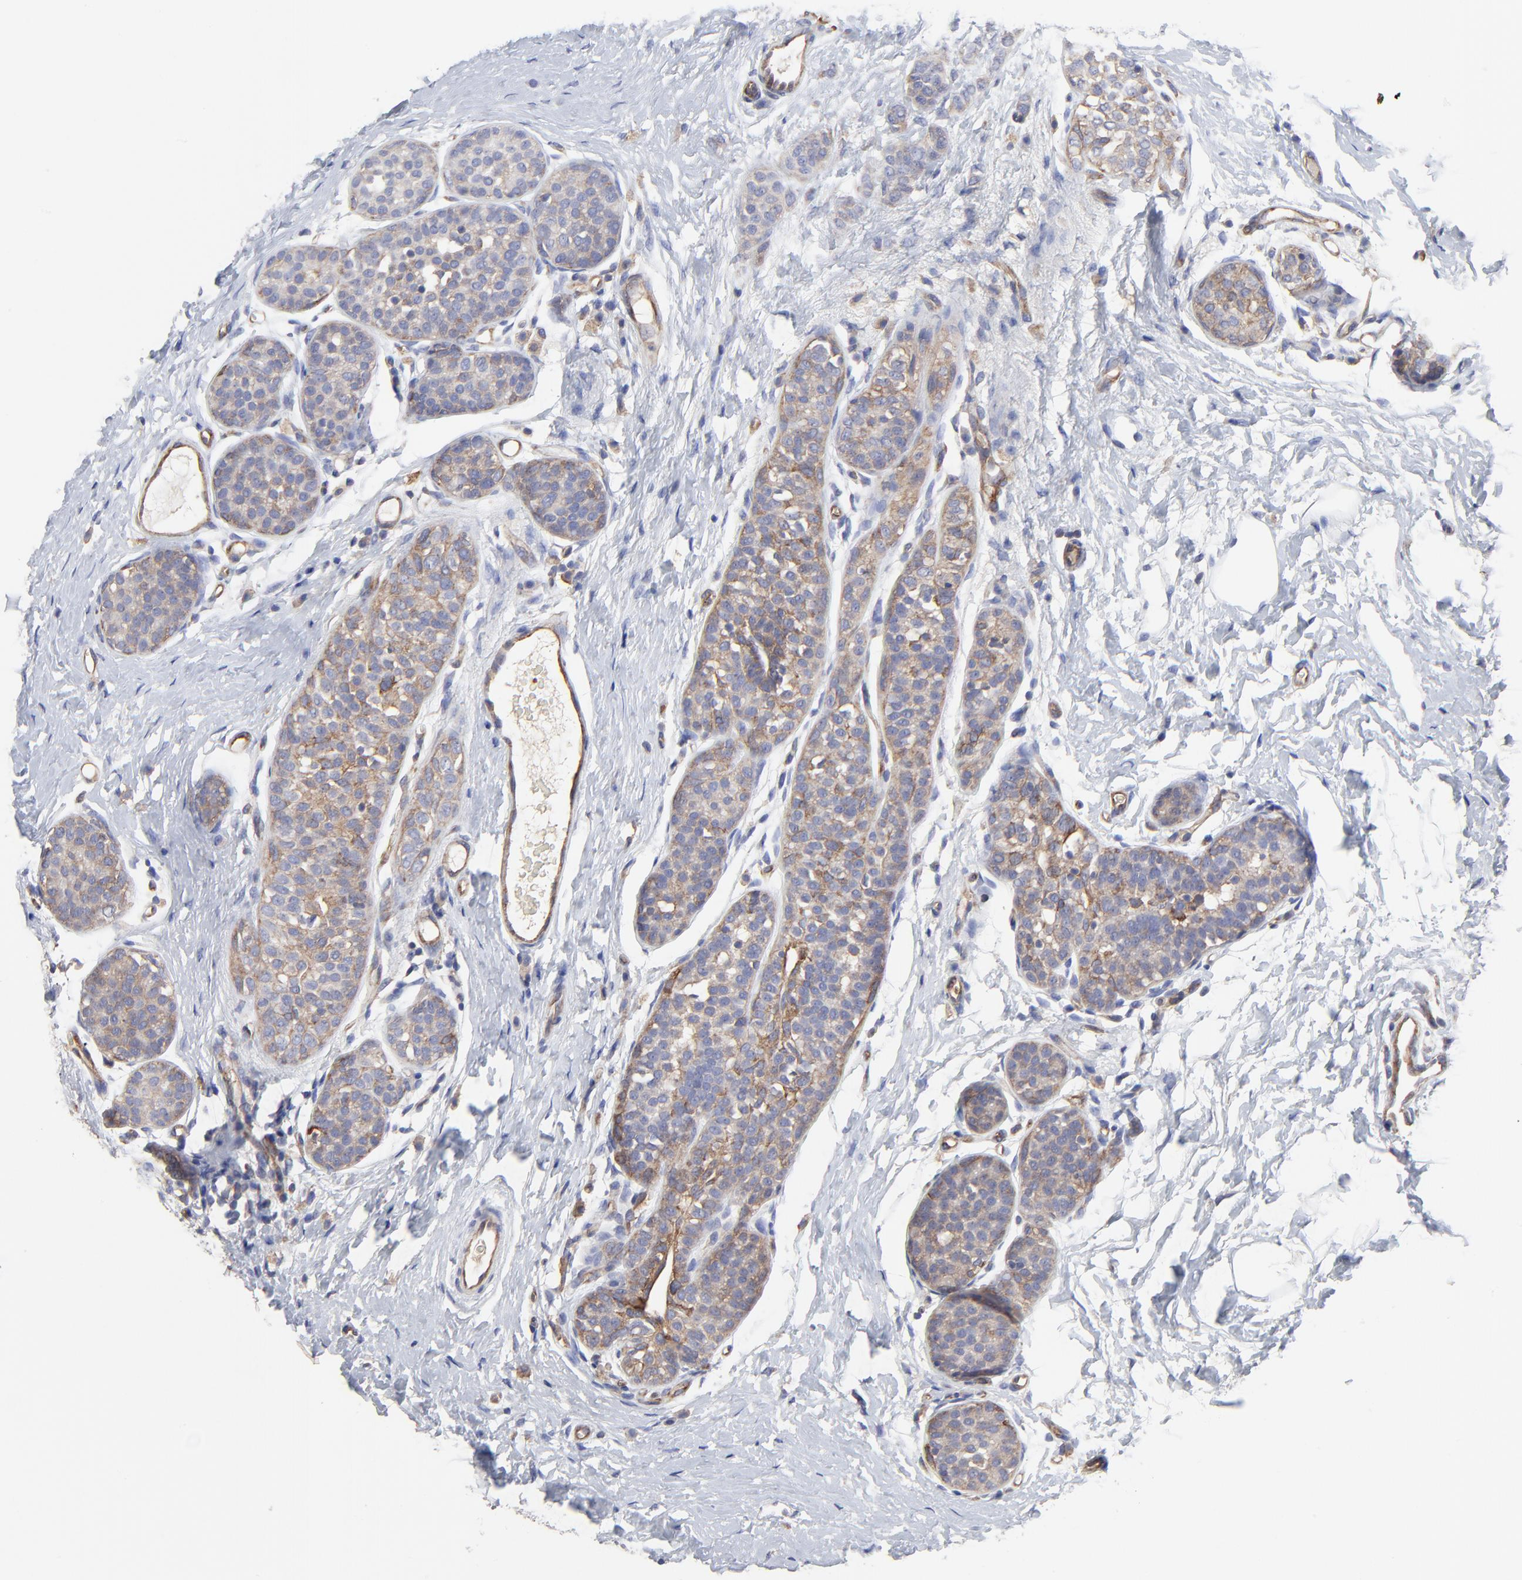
{"staining": {"intensity": "moderate", "quantity": "25%-75%", "location": "cytoplasmic/membranous"}, "tissue": "breast cancer", "cell_type": "Tumor cells", "image_type": "cancer", "snomed": [{"axis": "morphology", "description": "Lobular carcinoma, in situ"}, {"axis": "morphology", "description": "Lobular carcinoma"}, {"axis": "topography", "description": "Breast"}], "caption": "About 25%-75% of tumor cells in breast lobular carcinoma in situ show moderate cytoplasmic/membranous protein staining as visualized by brown immunohistochemical staining.", "gene": "SULF2", "patient": {"sex": "female", "age": 41}}